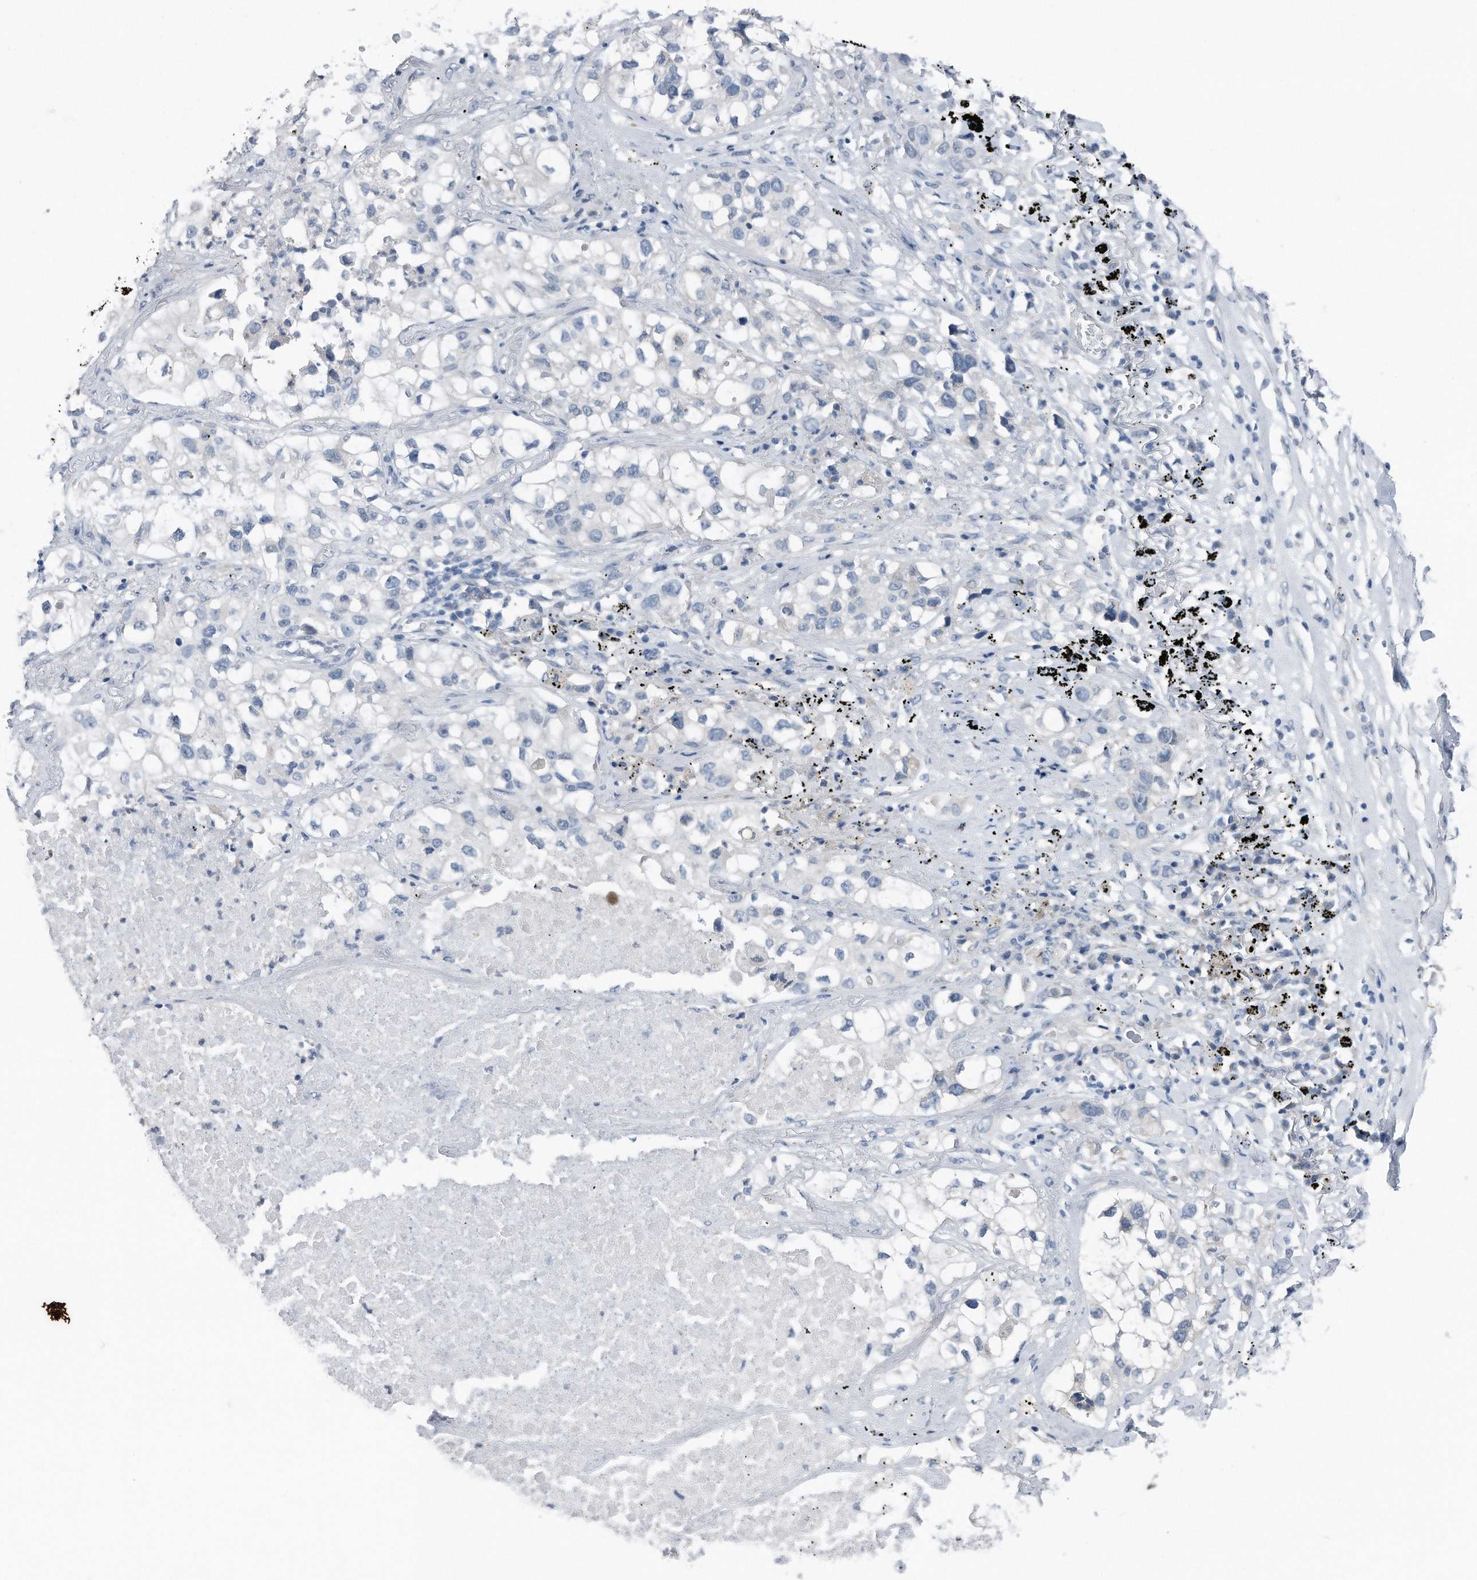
{"staining": {"intensity": "negative", "quantity": "none", "location": "none"}, "tissue": "lung cancer", "cell_type": "Tumor cells", "image_type": "cancer", "snomed": [{"axis": "morphology", "description": "Adenocarcinoma, NOS"}, {"axis": "topography", "description": "Lung"}], "caption": "Tumor cells are negative for protein expression in human lung cancer (adenocarcinoma).", "gene": "YRDC", "patient": {"sex": "male", "age": 63}}